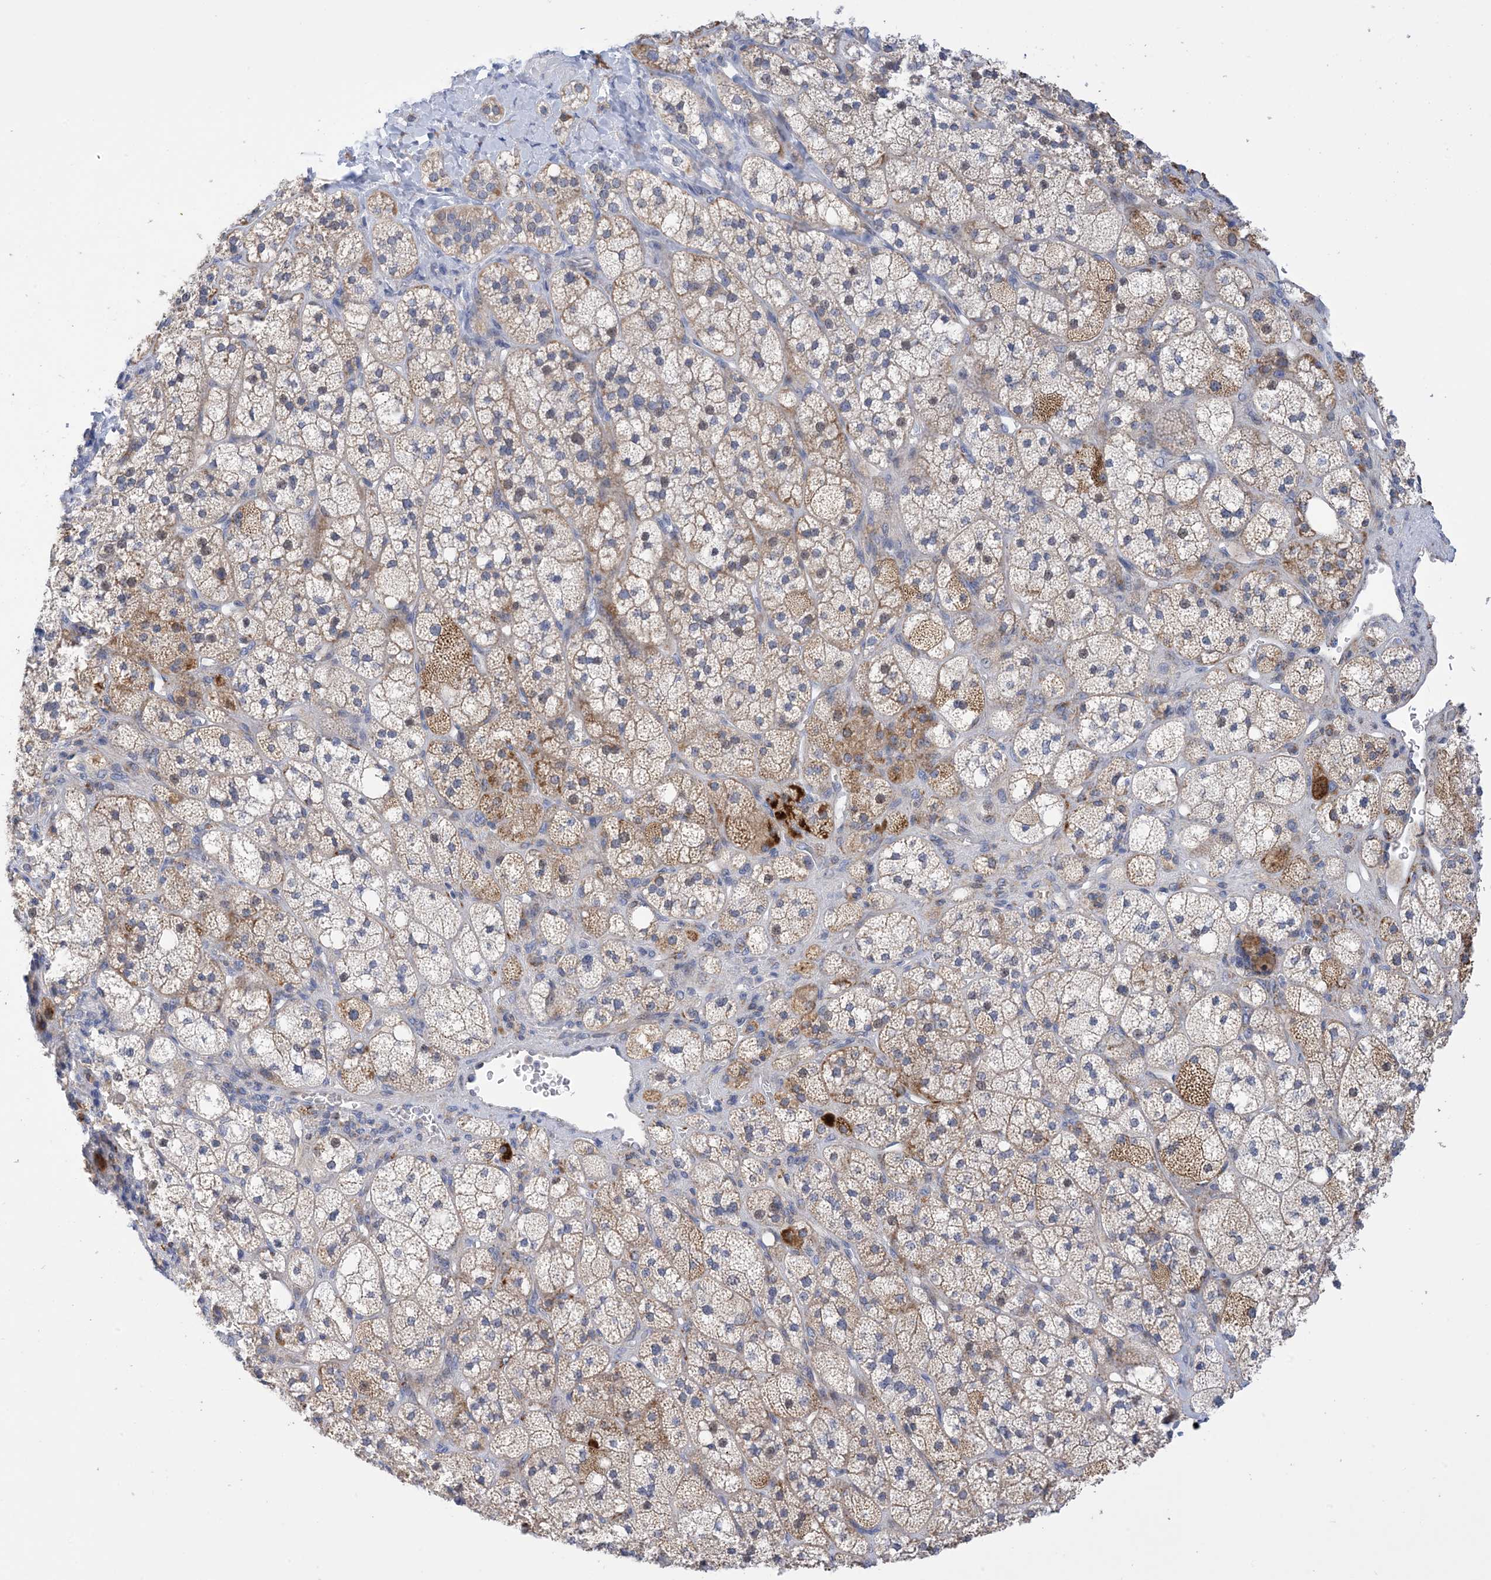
{"staining": {"intensity": "moderate", "quantity": ">75%", "location": "cytoplasmic/membranous"}, "tissue": "adrenal gland", "cell_type": "Glandular cells", "image_type": "normal", "snomed": [{"axis": "morphology", "description": "Normal tissue, NOS"}, {"axis": "topography", "description": "Adrenal gland"}], "caption": "Protein staining of normal adrenal gland displays moderate cytoplasmic/membranous expression in about >75% of glandular cells. (Stains: DAB in brown, nuclei in blue, Microscopy: brightfield microscopy at high magnification).", "gene": "PLK4", "patient": {"sex": "male", "age": 61}}